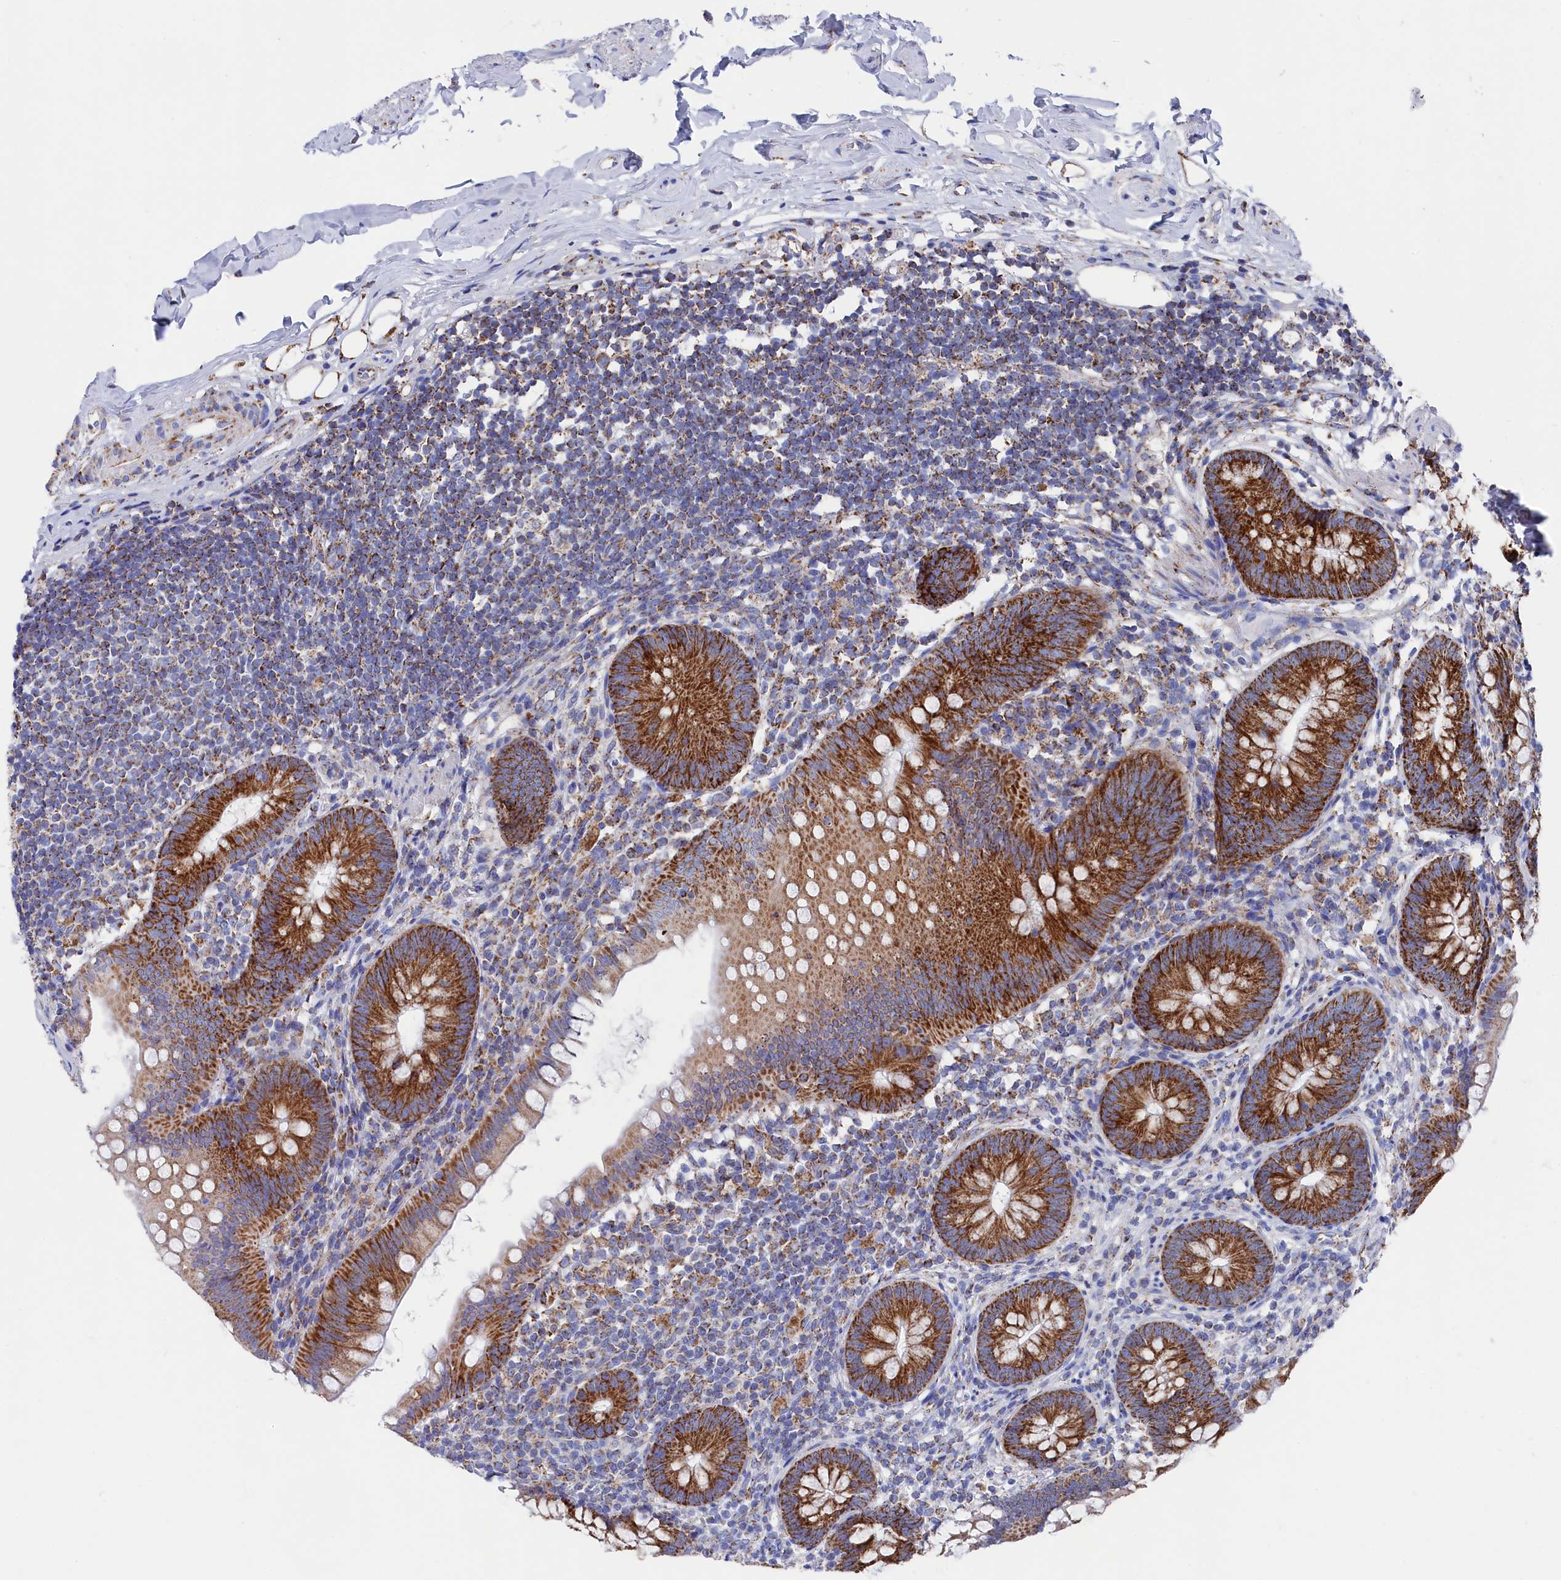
{"staining": {"intensity": "moderate", "quantity": ">75%", "location": "cytoplasmic/membranous"}, "tissue": "appendix", "cell_type": "Glandular cells", "image_type": "normal", "snomed": [{"axis": "morphology", "description": "Normal tissue, NOS"}, {"axis": "topography", "description": "Appendix"}], "caption": "The histopathology image displays a brown stain indicating the presence of a protein in the cytoplasmic/membranous of glandular cells in appendix.", "gene": "MMAB", "patient": {"sex": "female", "age": 62}}